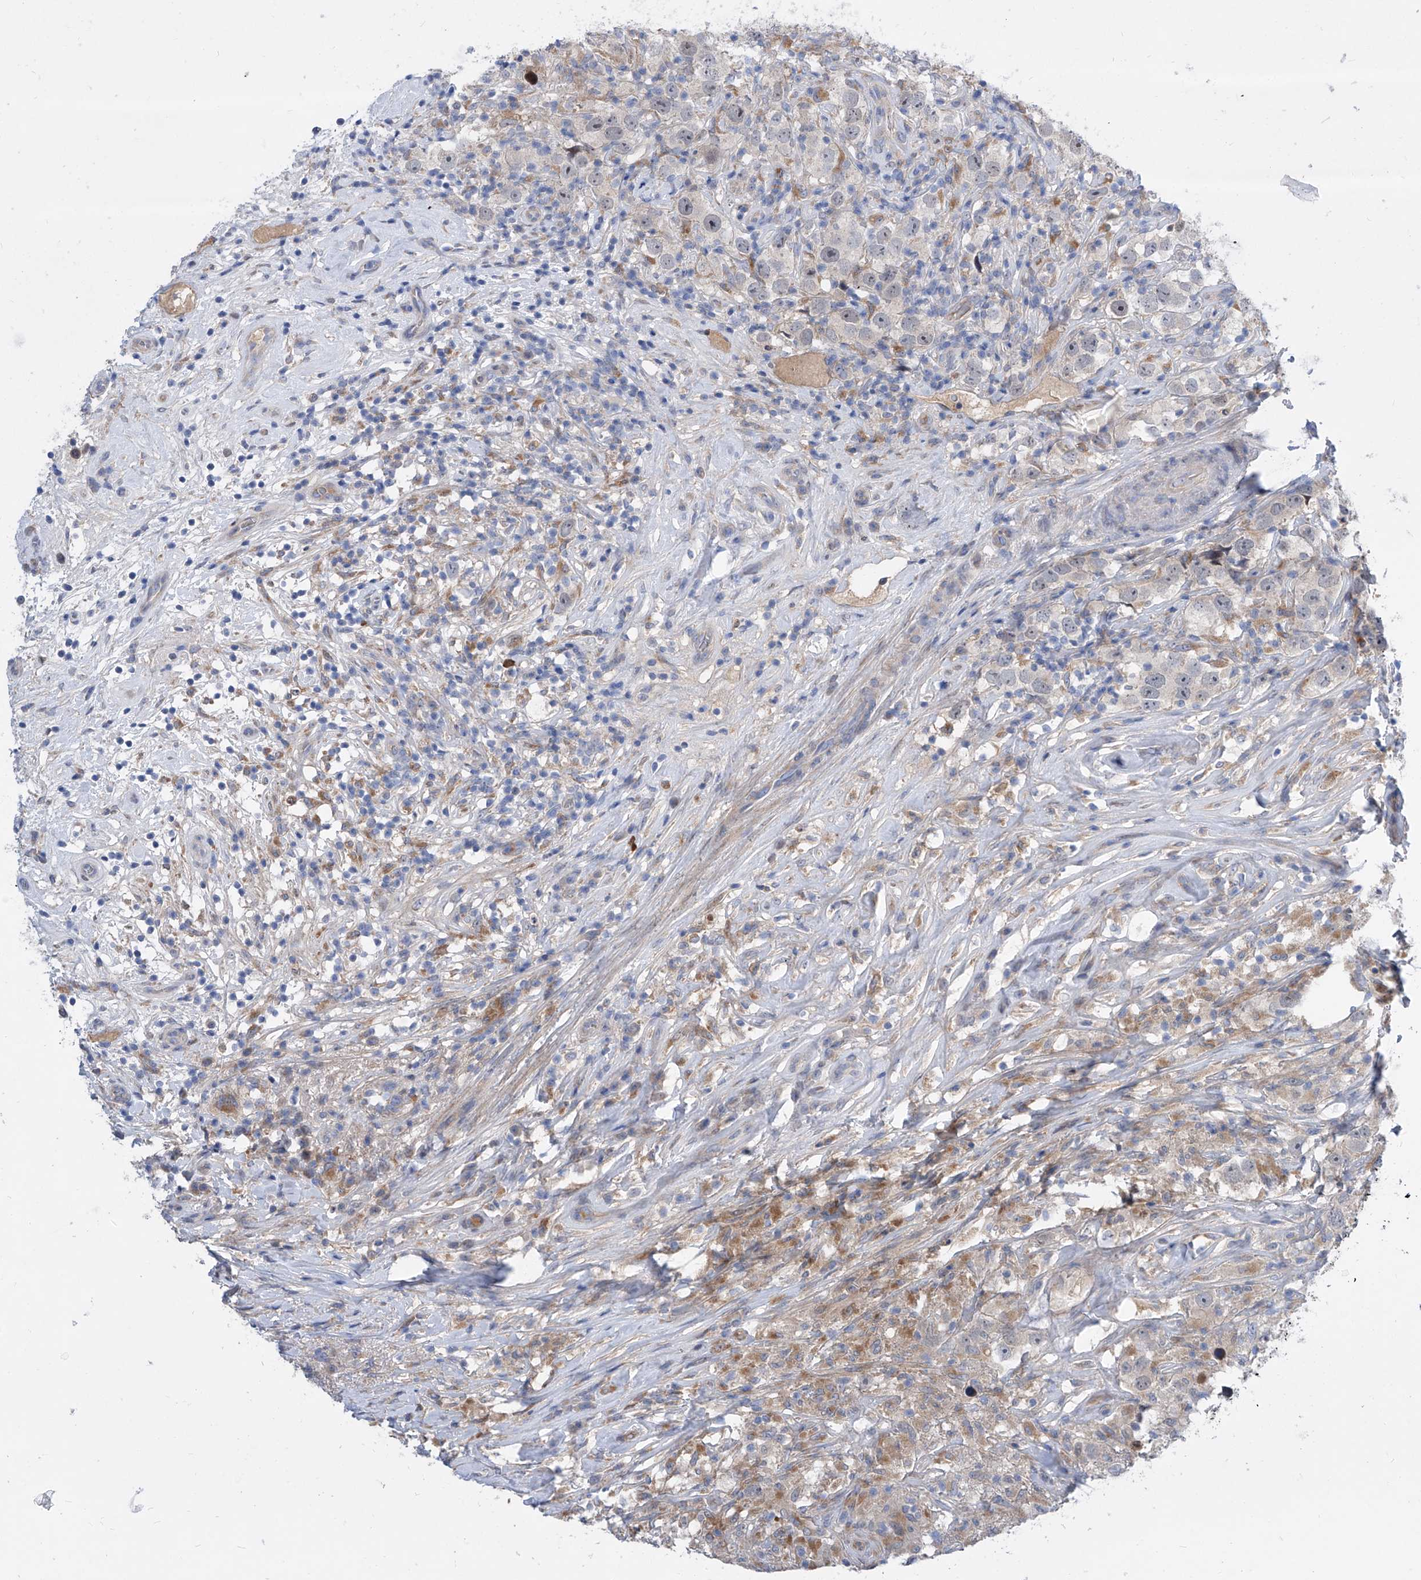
{"staining": {"intensity": "negative", "quantity": "none", "location": "none"}, "tissue": "testis cancer", "cell_type": "Tumor cells", "image_type": "cancer", "snomed": [{"axis": "morphology", "description": "Seminoma, NOS"}, {"axis": "topography", "description": "Testis"}], "caption": "Immunohistochemistry photomicrograph of seminoma (testis) stained for a protein (brown), which shows no expression in tumor cells.", "gene": "SRBD1", "patient": {"sex": "male", "age": 49}}